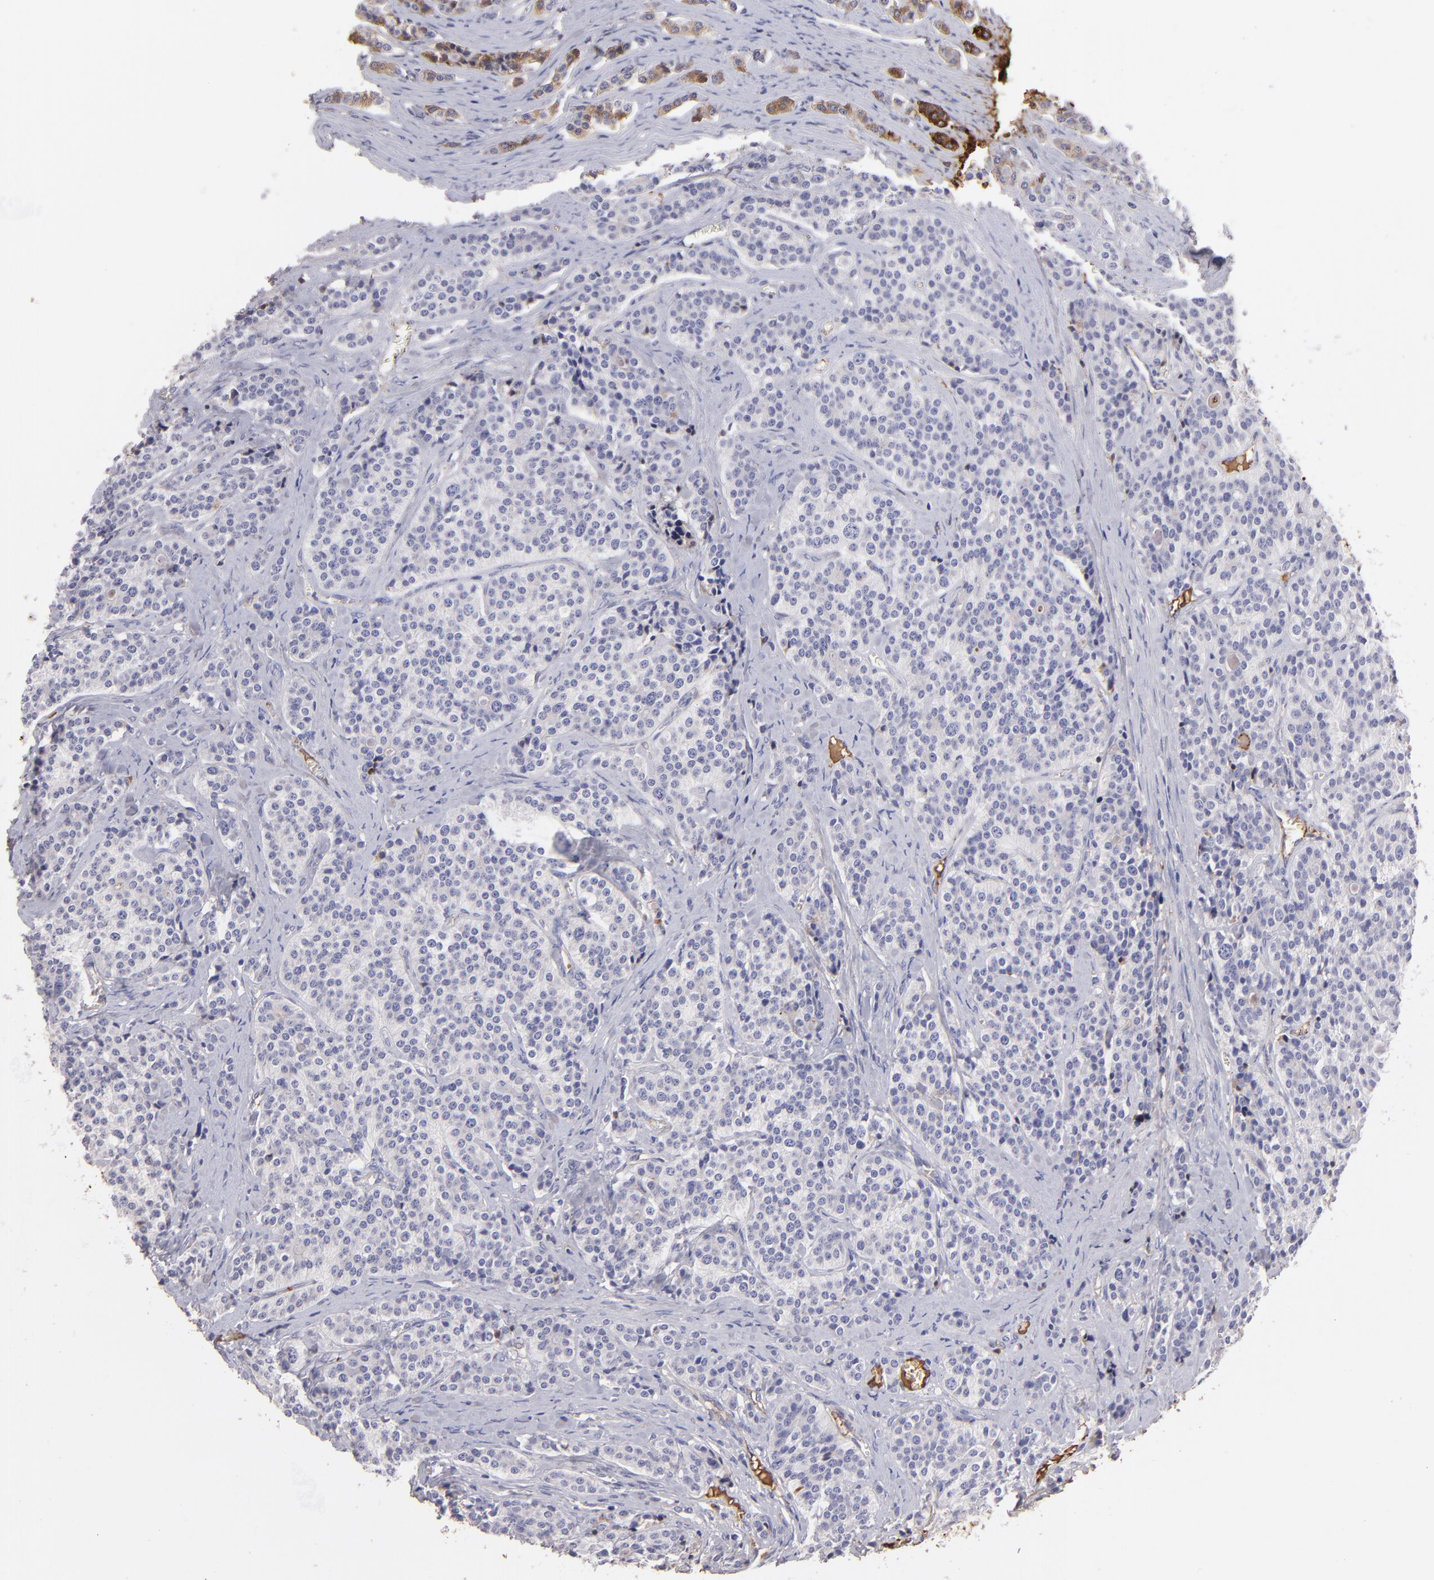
{"staining": {"intensity": "weak", "quantity": "<25%", "location": "cytoplasmic/membranous"}, "tissue": "carcinoid", "cell_type": "Tumor cells", "image_type": "cancer", "snomed": [{"axis": "morphology", "description": "Carcinoid, malignant, NOS"}, {"axis": "topography", "description": "Small intestine"}], "caption": "Tumor cells are negative for protein expression in human malignant carcinoid.", "gene": "FGB", "patient": {"sex": "male", "age": 63}}